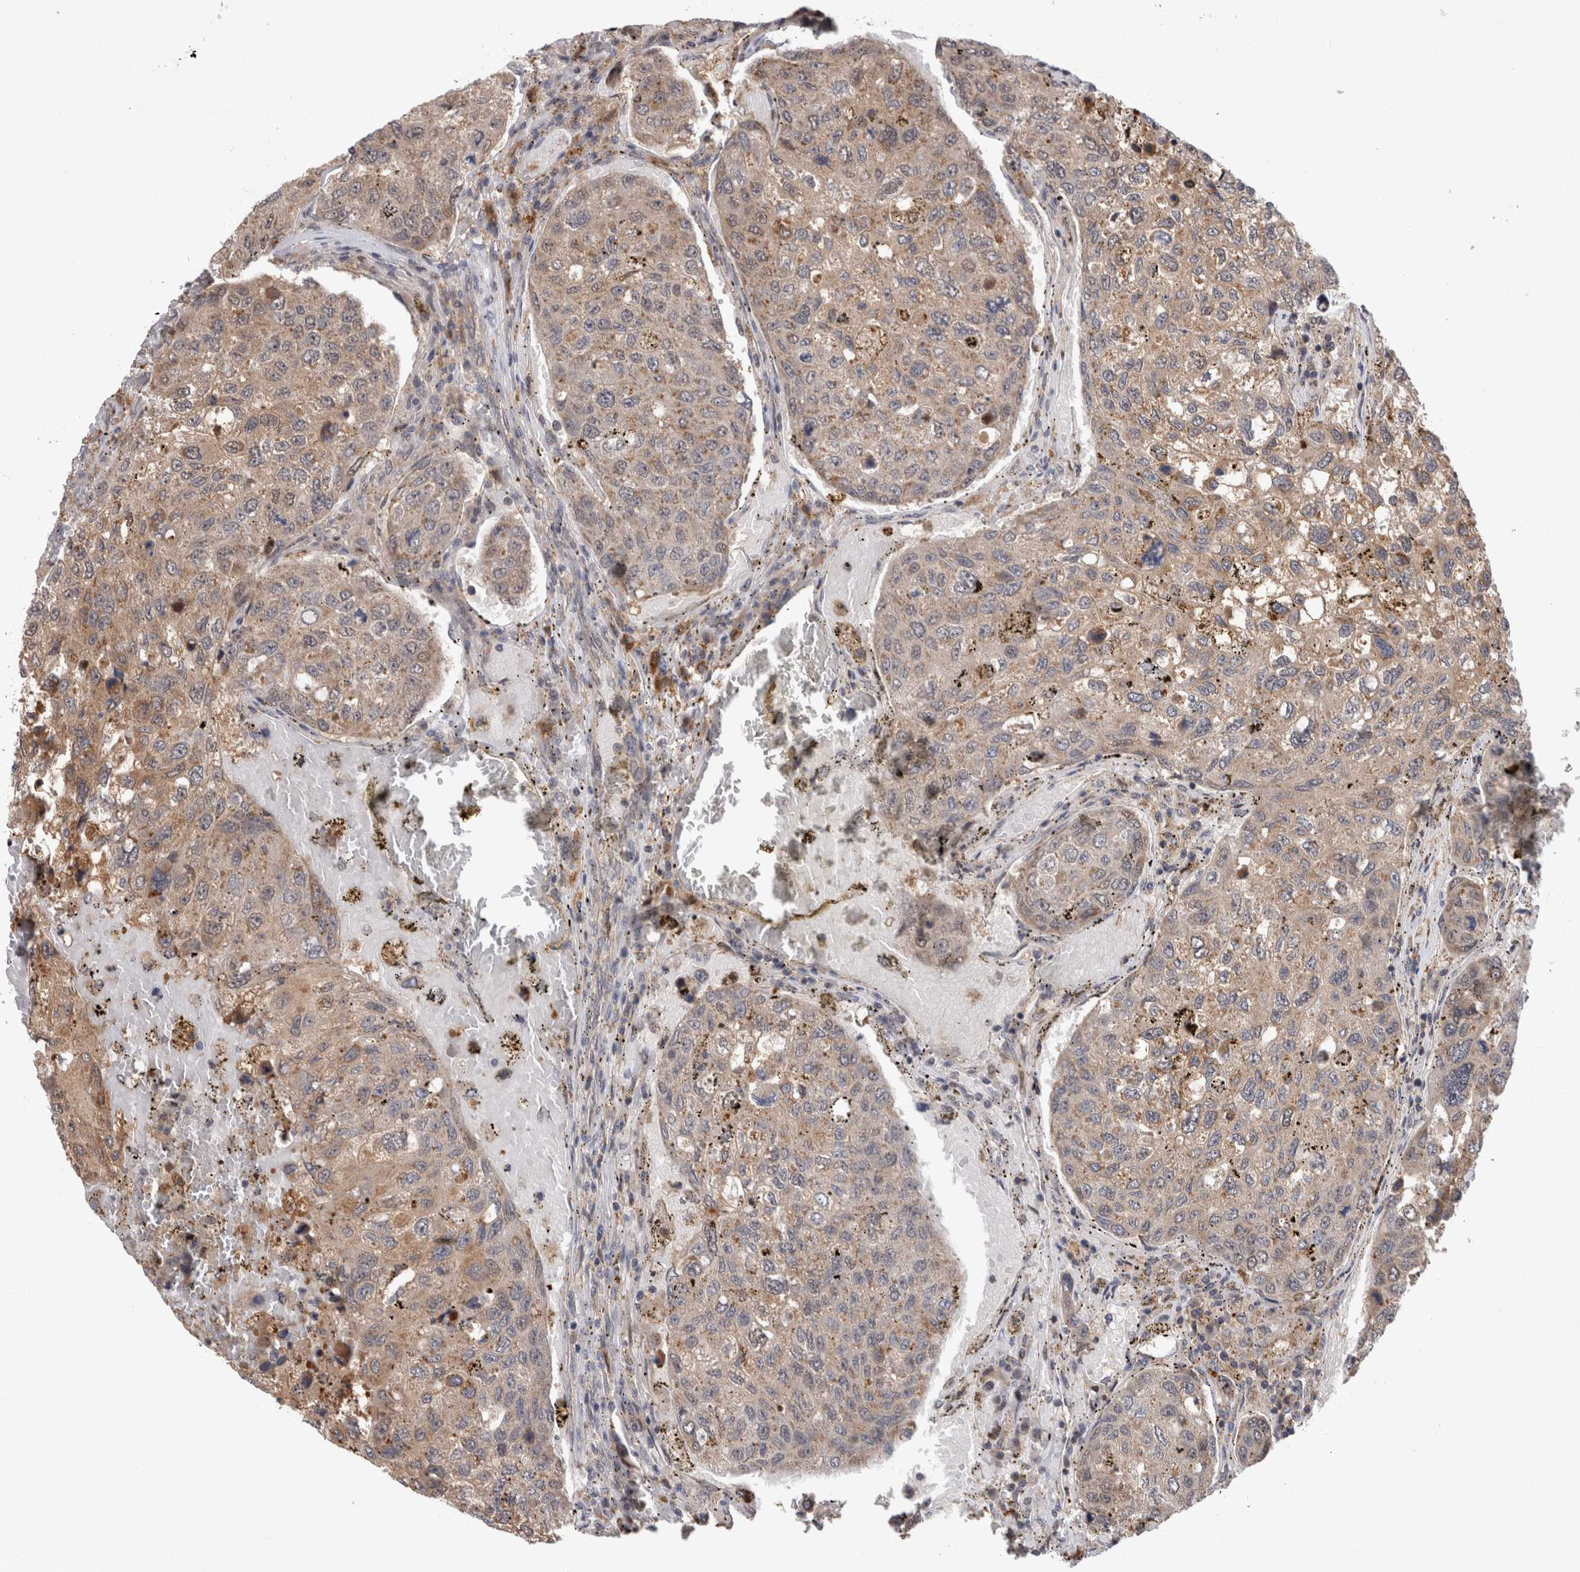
{"staining": {"intensity": "weak", "quantity": ">75%", "location": "cytoplasmic/membranous"}, "tissue": "urothelial cancer", "cell_type": "Tumor cells", "image_type": "cancer", "snomed": [{"axis": "morphology", "description": "Urothelial carcinoma, High grade"}, {"axis": "topography", "description": "Lymph node"}, {"axis": "topography", "description": "Urinary bladder"}], "caption": "Urothelial cancer stained with a protein marker exhibits weak staining in tumor cells.", "gene": "MRPL37", "patient": {"sex": "male", "age": 51}}